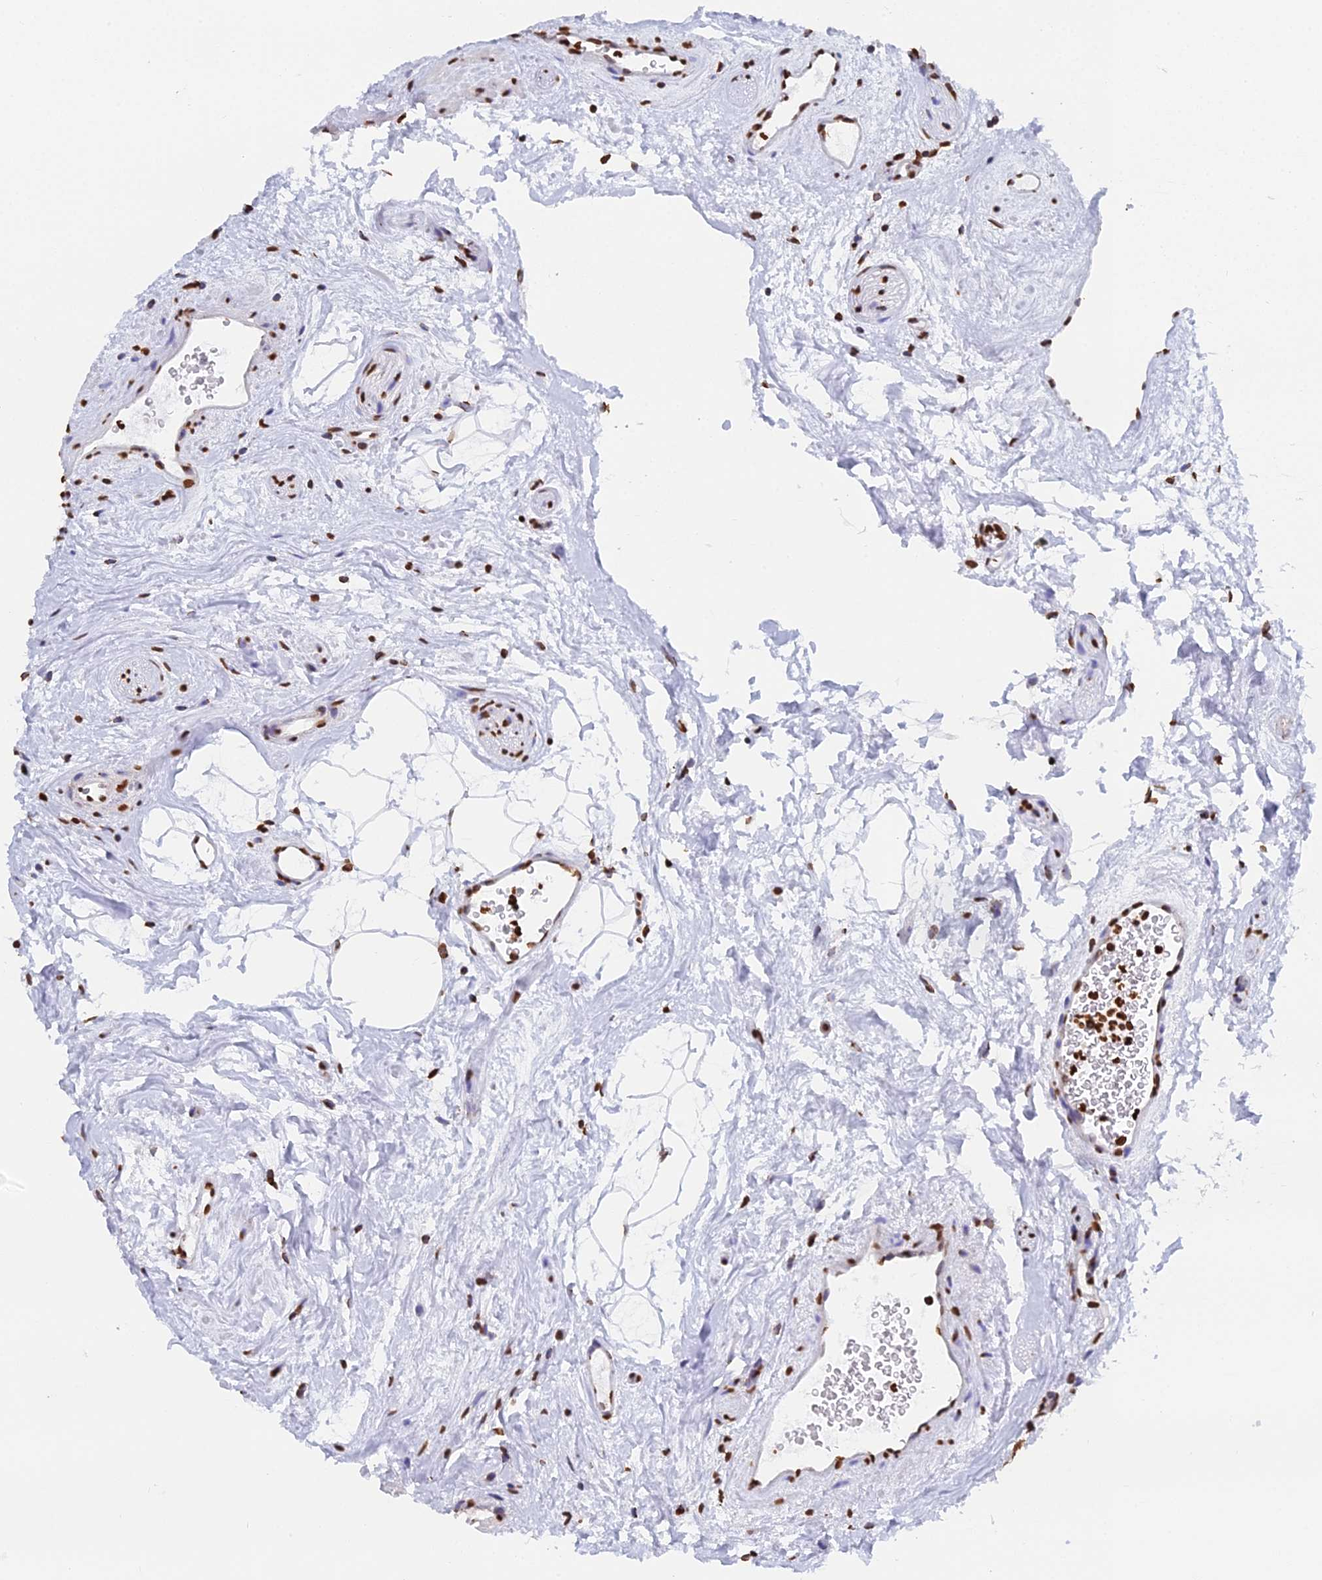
{"staining": {"intensity": "moderate", "quantity": ">75%", "location": "nuclear"}, "tissue": "seminal vesicle", "cell_type": "Glandular cells", "image_type": "normal", "snomed": [{"axis": "morphology", "description": "Normal tissue, NOS"}, {"axis": "topography", "description": "Prostate"}, {"axis": "topography", "description": "Seminal veicle"}], "caption": "Moderate nuclear staining for a protein is identified in about >75% of glandular cells of benign seminal vesicle using IHC.", "gene": "GBP3", "patient": {"sex": "male", "age": 79}}